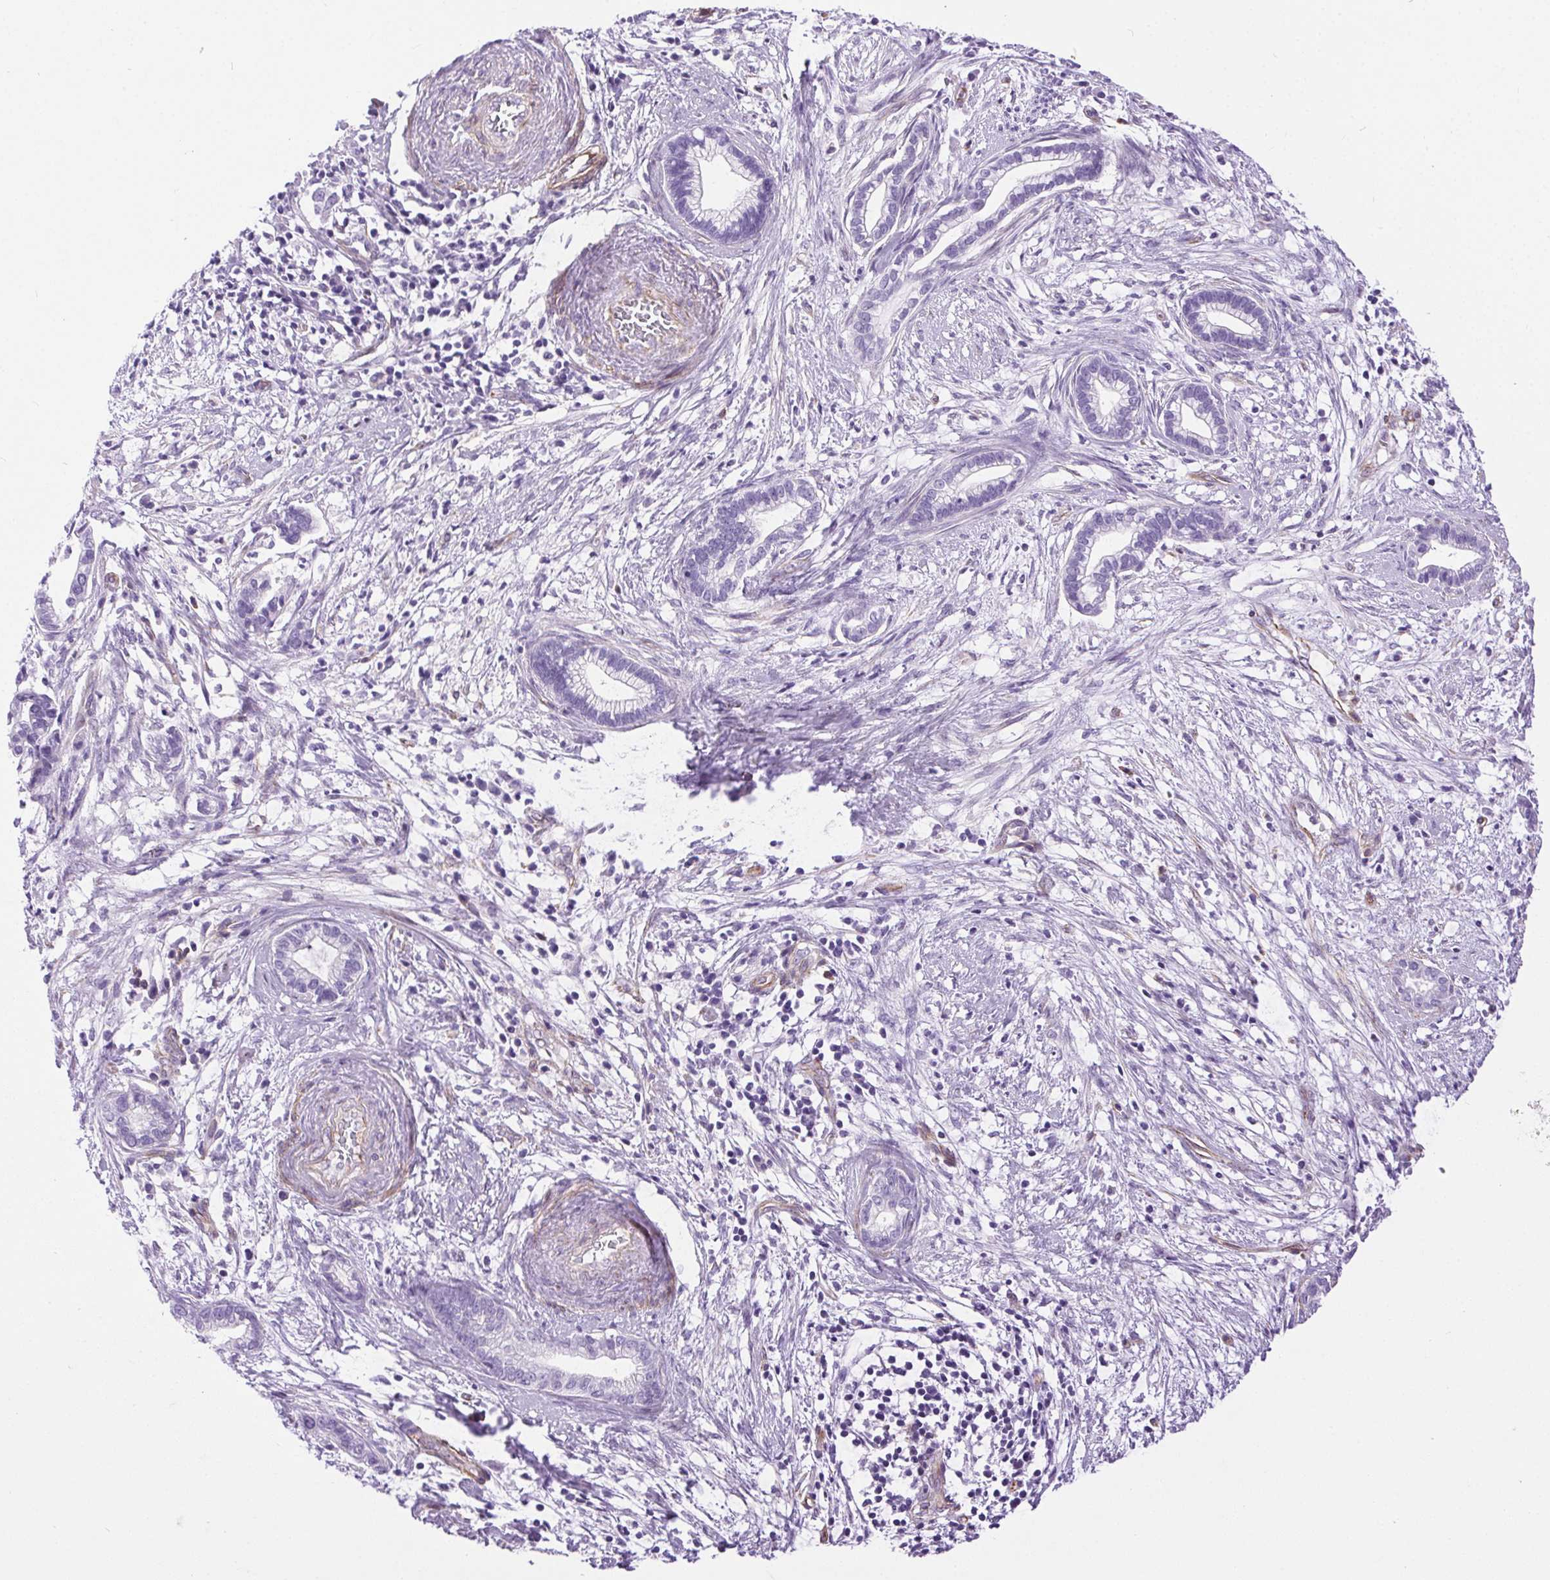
{"staining": {"intensity": "negative", "quantity": "none", "location": "none"}, "tissue": "cervical cancer", "cell_type": "Tumor cells", "image_type": "cancer", "snomed": [{"axis": "morphology", "description": "Adenocarcinoma, NOS"}, {"axis": "topography", "description": "Cervix"}], "caption": "Photomicrograph shows no protein positivity in tumor cells of cervical cancer (adenocarcinoma) tissue.", "gene": "SHCBP1L", "patient": {"sex": "female", "age": 62}}